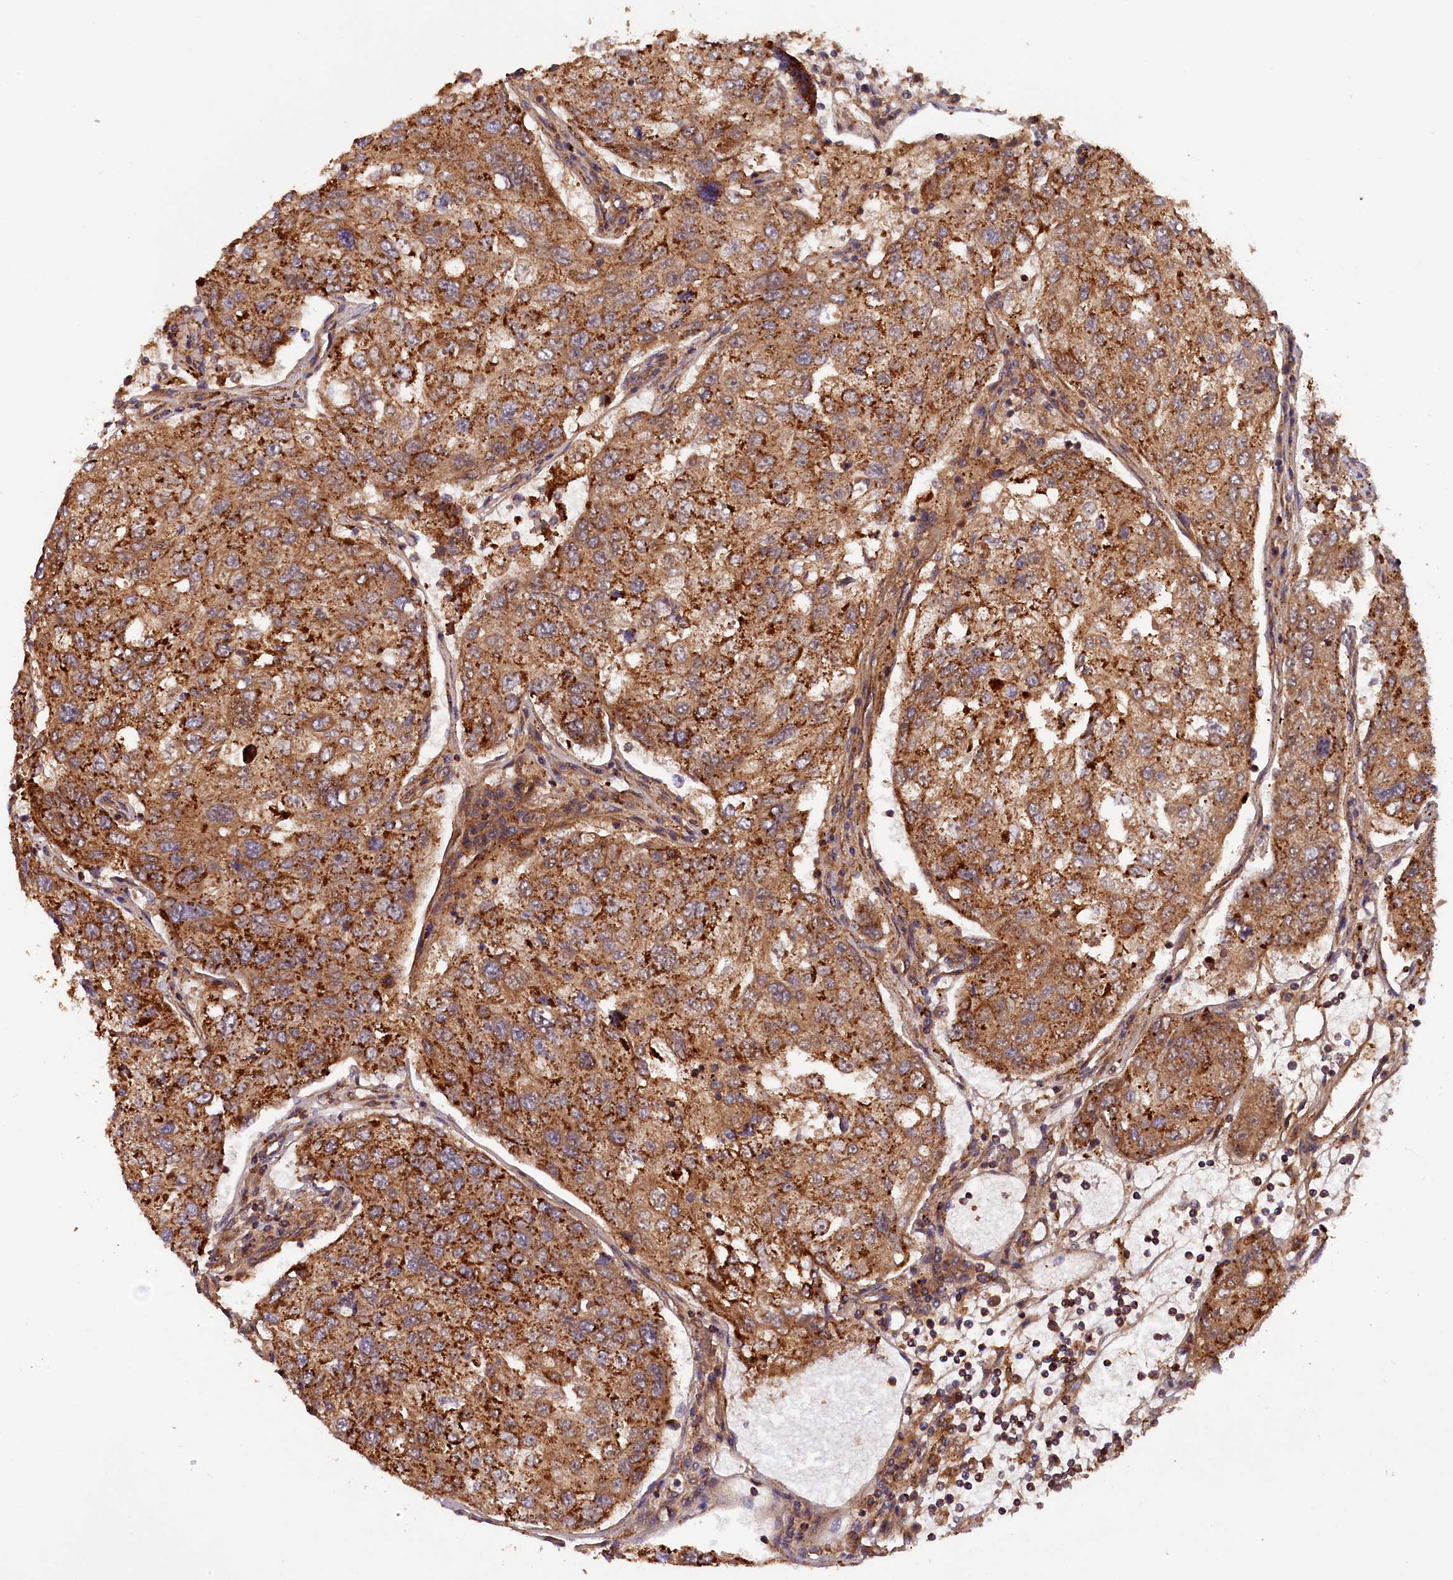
{"staining": {"intensity": "moderate", "quantity": ">75%", "location": "cytoplasmic/membranous"}, "tissue": "urothelial cancer", "cell_type": "Tumor cells", "image_type": "cancer", "snomed": [{"axis": "morphology", "description": "Urothelial carcinoma, High grade"}, {"axis": "topography", "description": "Lymph node"}, {"axis": "topography", "description": "Urinary bladder"}], "caption": "This is an image of immunohistochemistry staining of high-grade urothelial carcinoma, which shows moderate expression in the cytoplasmic/membranous of tumor cells.", "gene": "DUS3L", "patient": {"sex": "male", "age": 51}}